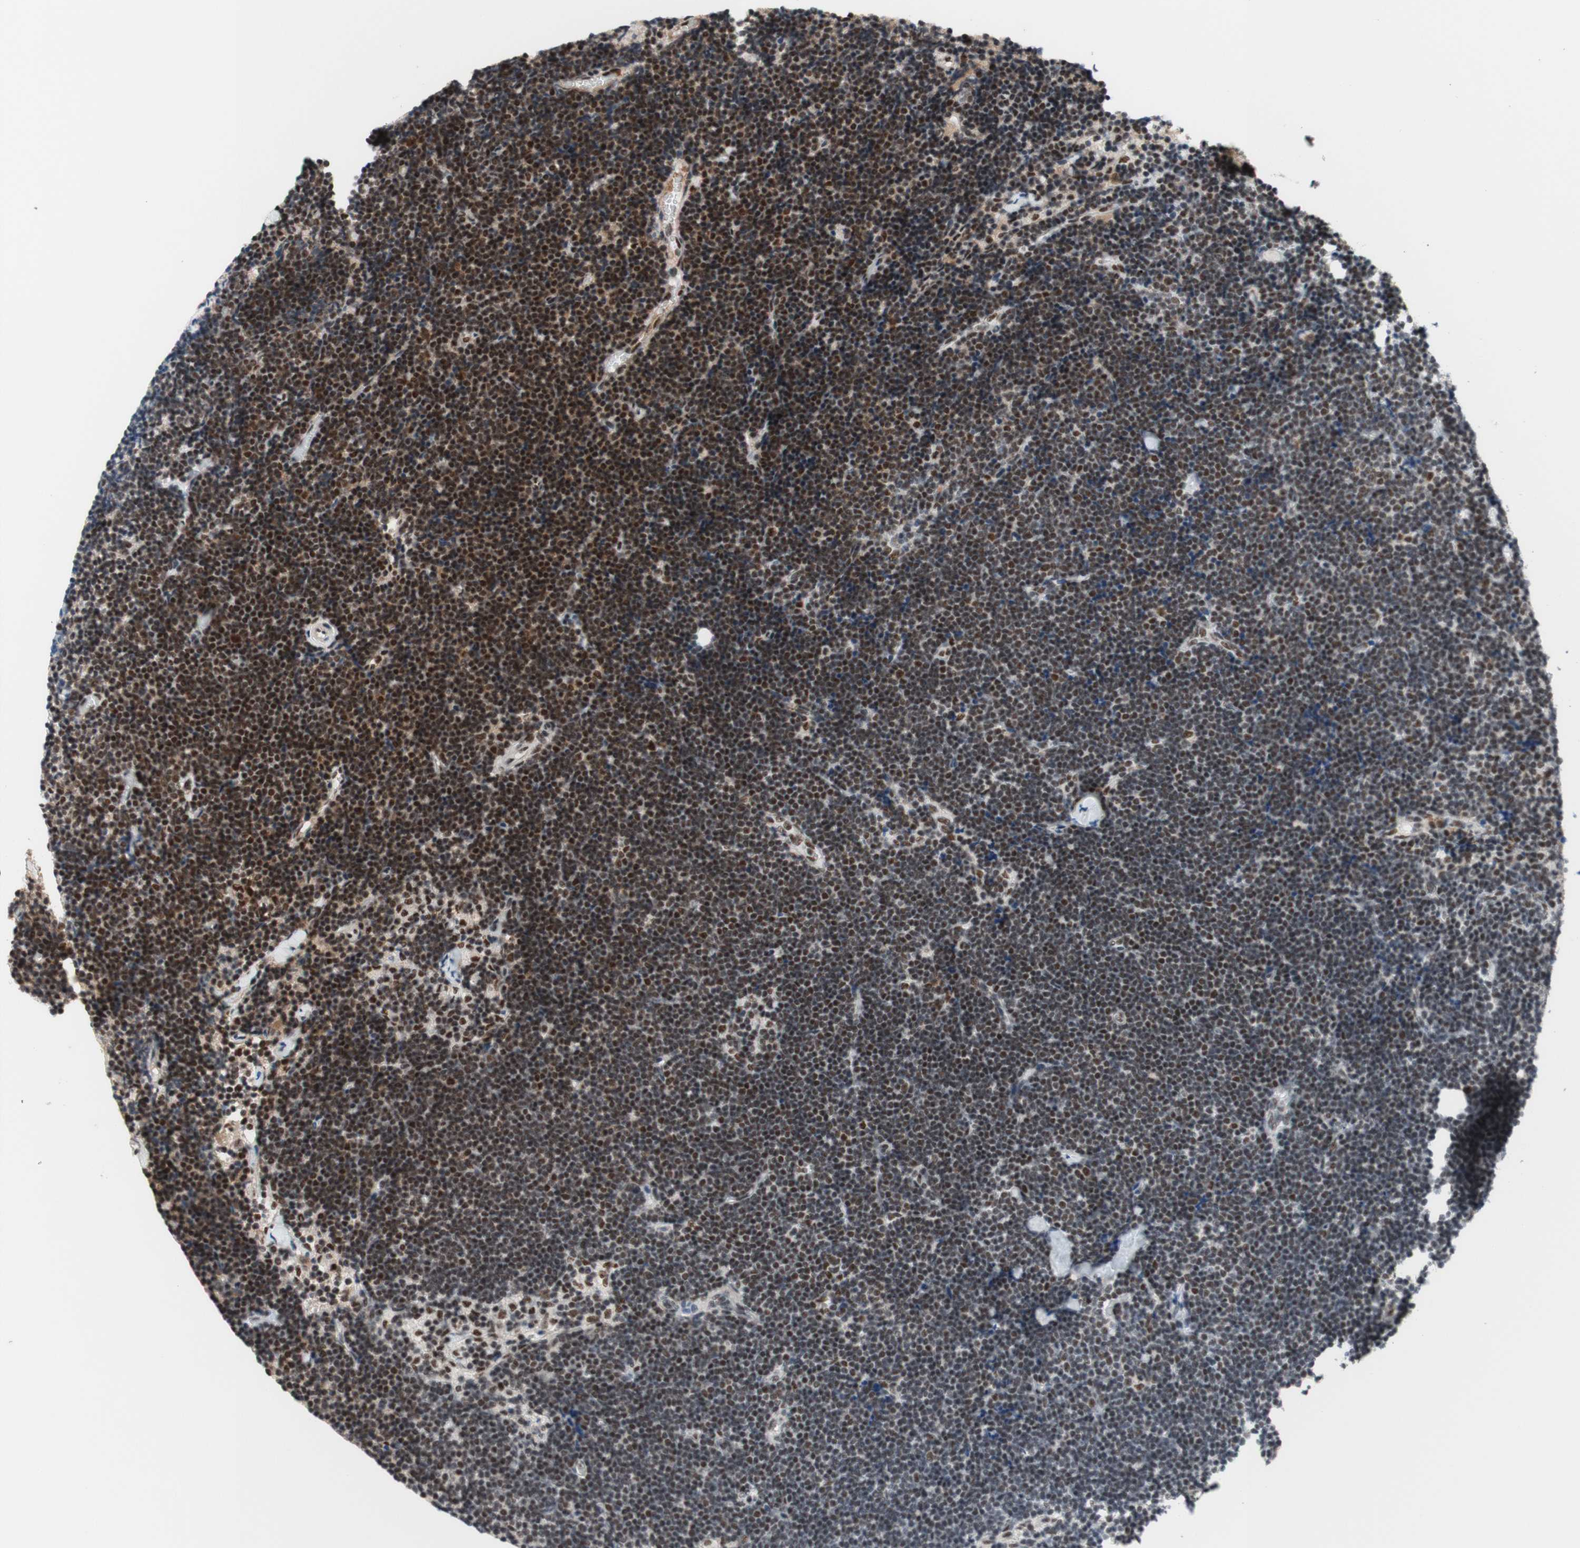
{"staining": {"intensity": "strong", "quantity": ">75%", "location": "nuclear"}, "tissue": "lymph node", "cell_type": "Germinal center cells", "image_type": "normal", "snomed": [{"axis": "morphology", "description": "Normal tissue, NOS"}, {"axis": "topography", "description": "Lymph node"}], "caption": "Immunohistochemistry of benign human lymph node exhibits high levels of strong nuclear staining in about >75% of germinal center cells. (Stains: DAB in brown, nuclei in blue, Microscopy: brightfield microscopy at high magnification).", "gene": "PRPF19", "patient": {"sex": "male", "age": 63}}